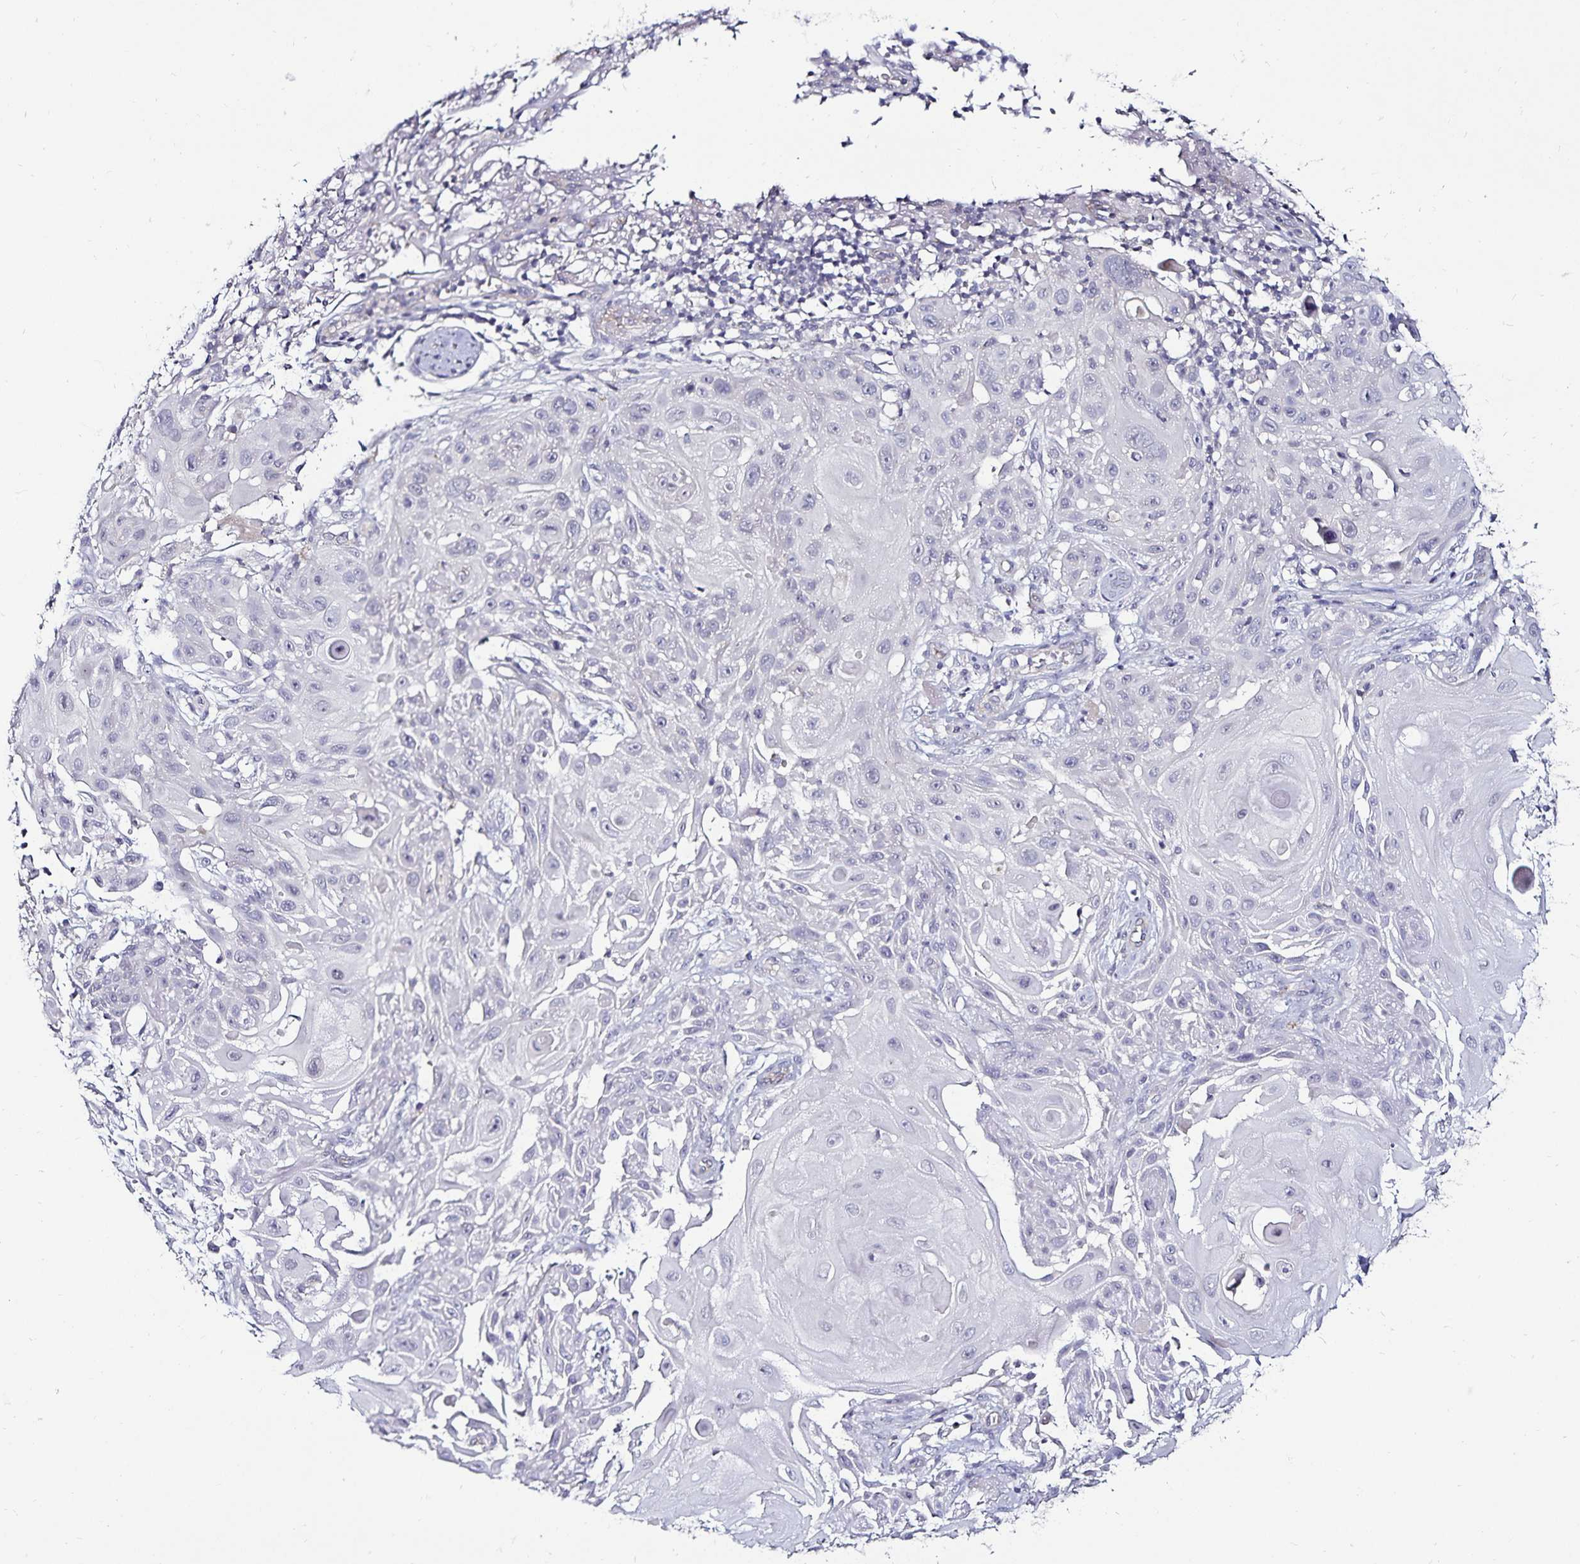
{"staining": {"intensity": "negative", "quantity": "none", "location": "none"}, "tissue": "skin cancer", "cell_type": "Tumor cells", "image_type": "cancer", "snomed": [{"axis": "morphology", "description": "Squamous cell carcinoma, NOS"}, {"axis": "topography", "description": "Skin"}], "caption": "Tumor cells are negative for protein expression in human skin cancer (squamous cell carcinoma).", "gene": "ACSL5", "patient": {"sex": "female", "age": 91}}